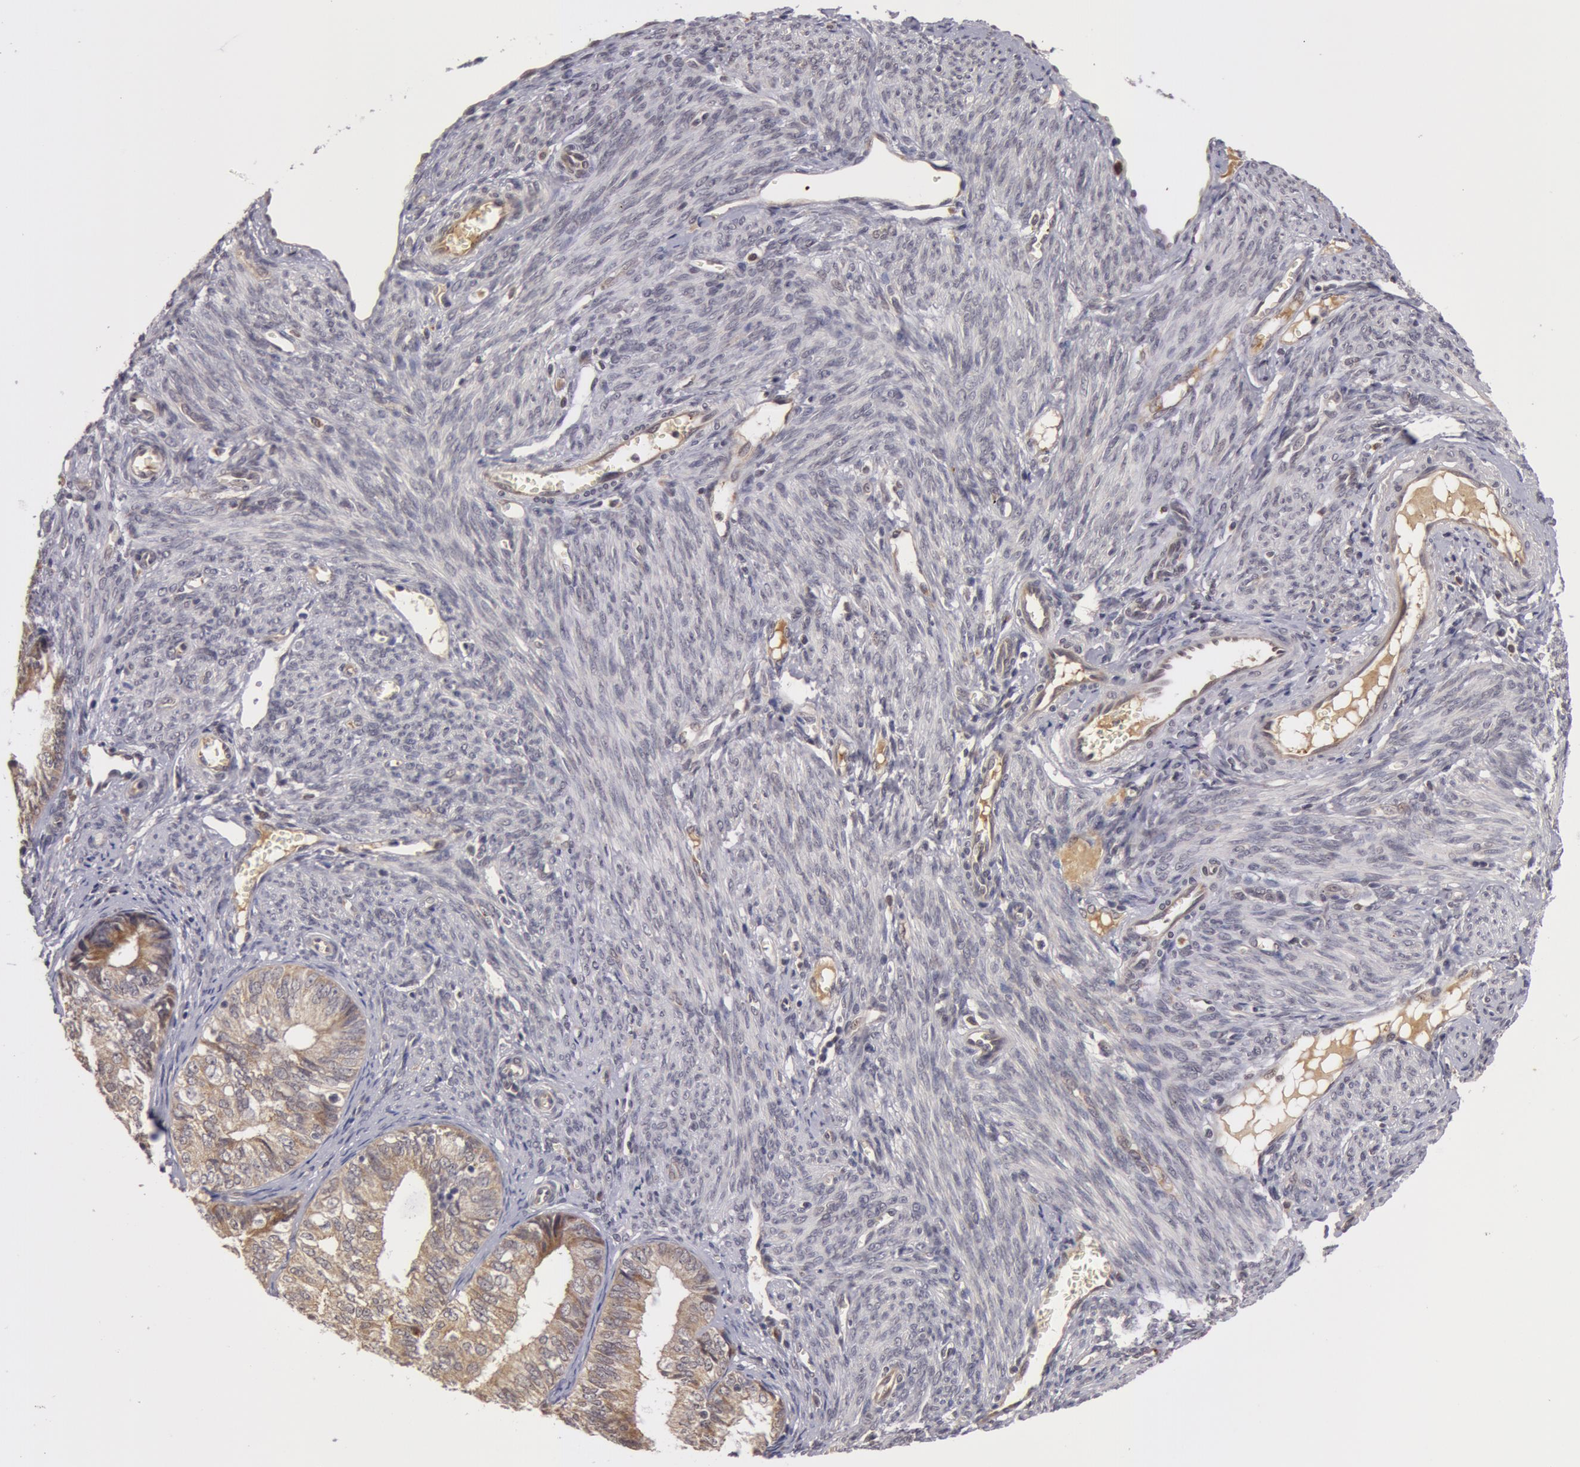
{"staining": {"intensity": "moderate", "quantity": "<25%", "location": "cytoplasmic/membranous"}, "tissue": "endometrial cancer", "cell_type": "Tumor cells", "image_type": "cancer", "snomed": [{"axis": "morphology", "description": "Adenocarcinoma, NOS"}, {"axis": "topography", "description": "Endometrium"}], "caption": "Protein expression analysis of adenocarcinoma (endometrial) shows moderate cytoplasmic/membranous staining in approximately <25% of tumor cells.", "gene": "SYTL4", "patient": {"sex": "female", "age": 66}}